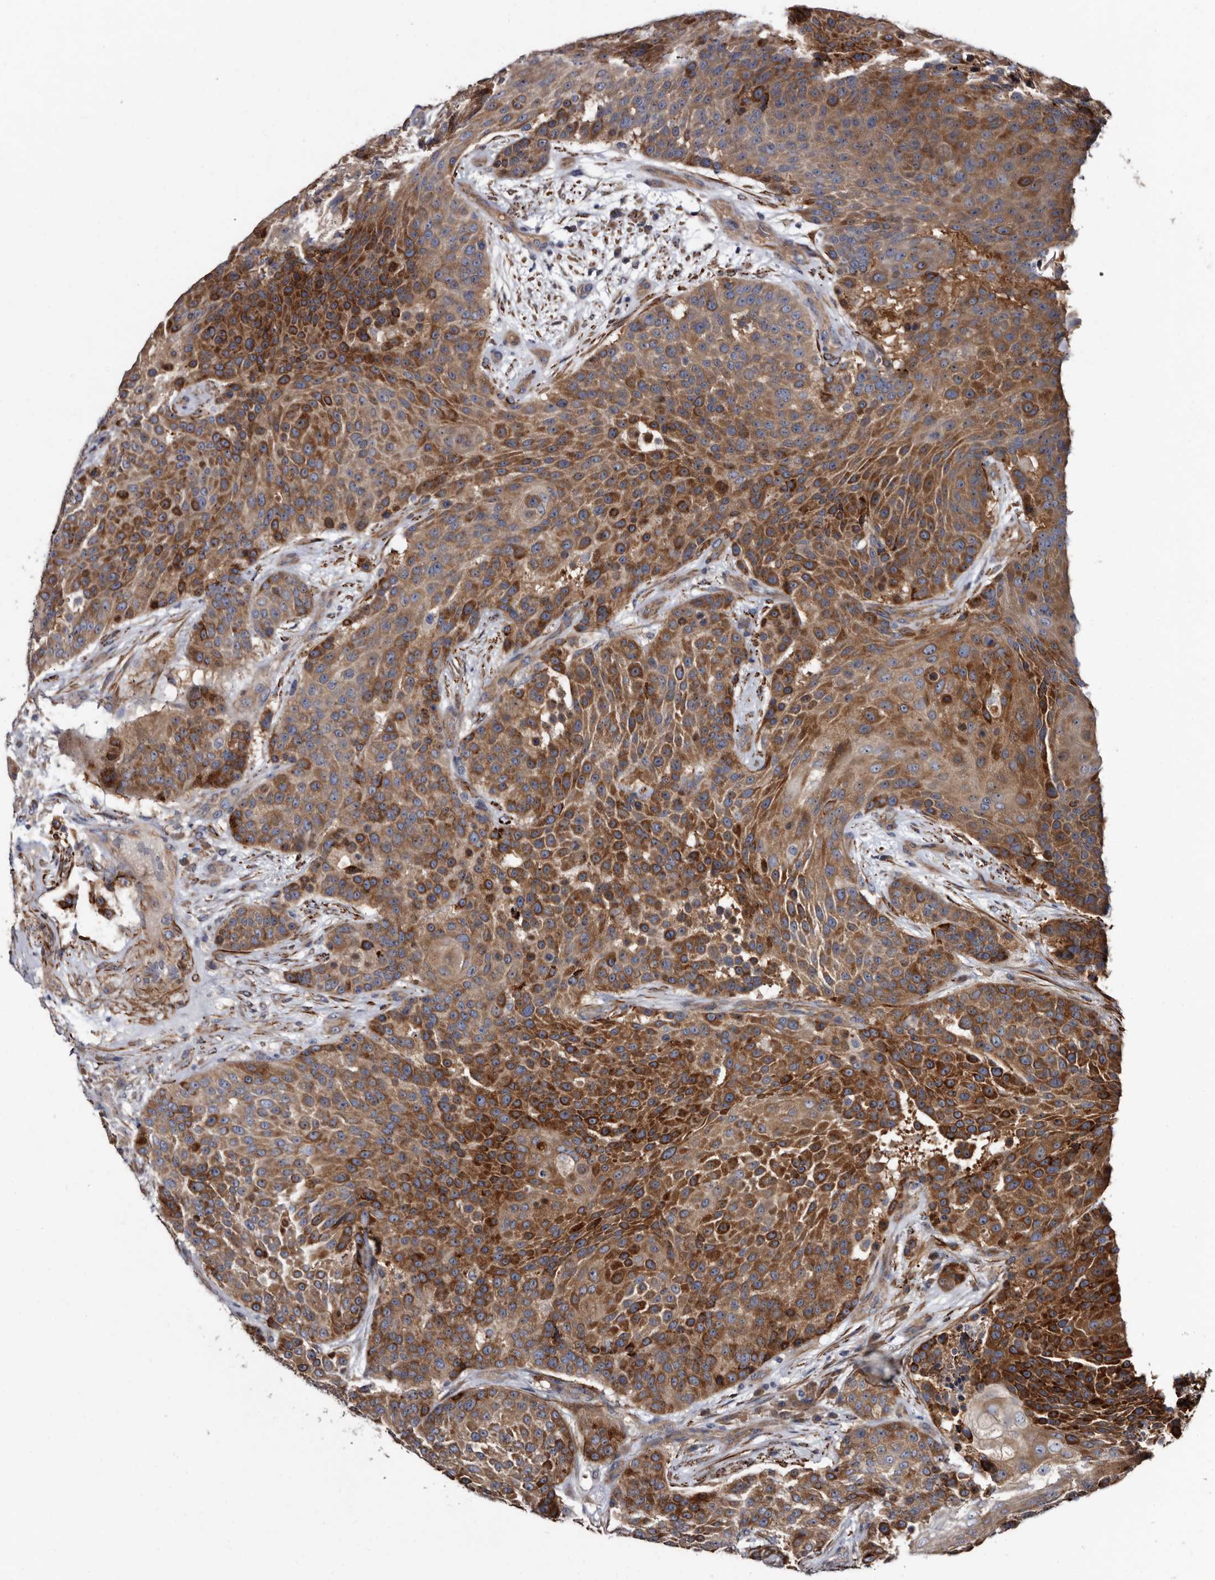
{"staining": {"intensity": "strong", "quantity": "25%-75%", "location": "cytoplasmic/membranous"}, "tissue": "urothelial cancer", "cell_type": "Tumor cells", "image_type": "cancer", "snomed": [{"axis": "morphology", "description": "Urothelial carcinoma, High grade"}, {"axis": "topography", "description": "Urinary bladder"}], "caption": "Immunohistochemistry of urothelial cancer displays high levels of strong cytoplasmic/membranous expression in about 25%-75% of tumor cells. (Brightfield microscopy of DAB IHC at high magnification).", "gene": "IARS1", "patient": {"sex": "female", "age": 63}}